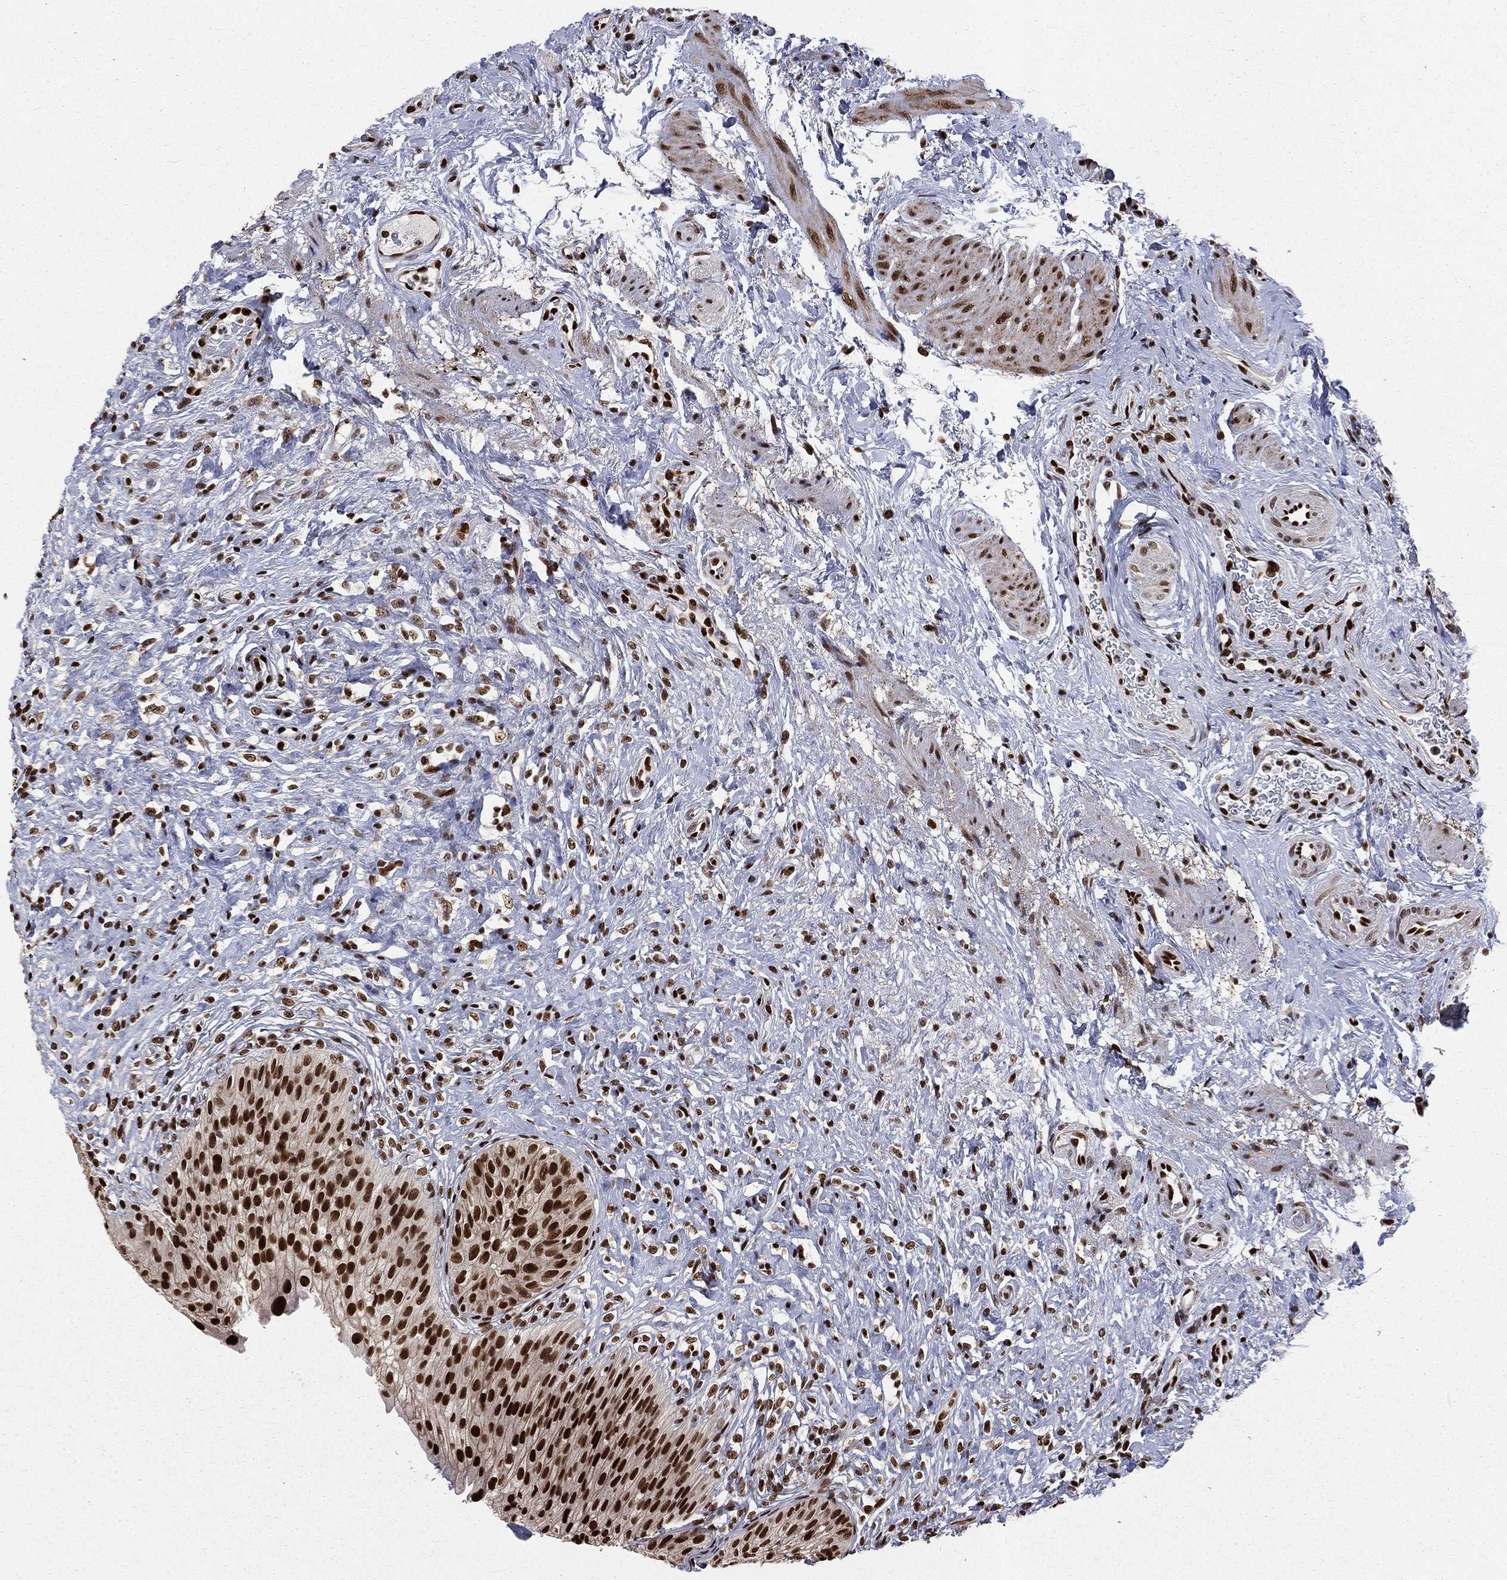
{"staining": {"intensity": "strong", "quantity": ">75%", "location": "nuclear"}, "tissue": "urinary bladder", "cell_type": "Urothelial cells", "image_type": "normal", "snomed": [{"axis": "morphology", "description": "Normal tissue, NOS"}, {"axis": "topography", "description": "Urinary bladder"}], "caption": "Immunohistochemical staining of normal human urinary bladder shows strong nuclear protein staining in approximately >75% of urothelial cells. The protein is shown in brown color, while the nuclei are stained blue.", "gene": "POLB", "patient": {"sex": "male", "age": 46}}